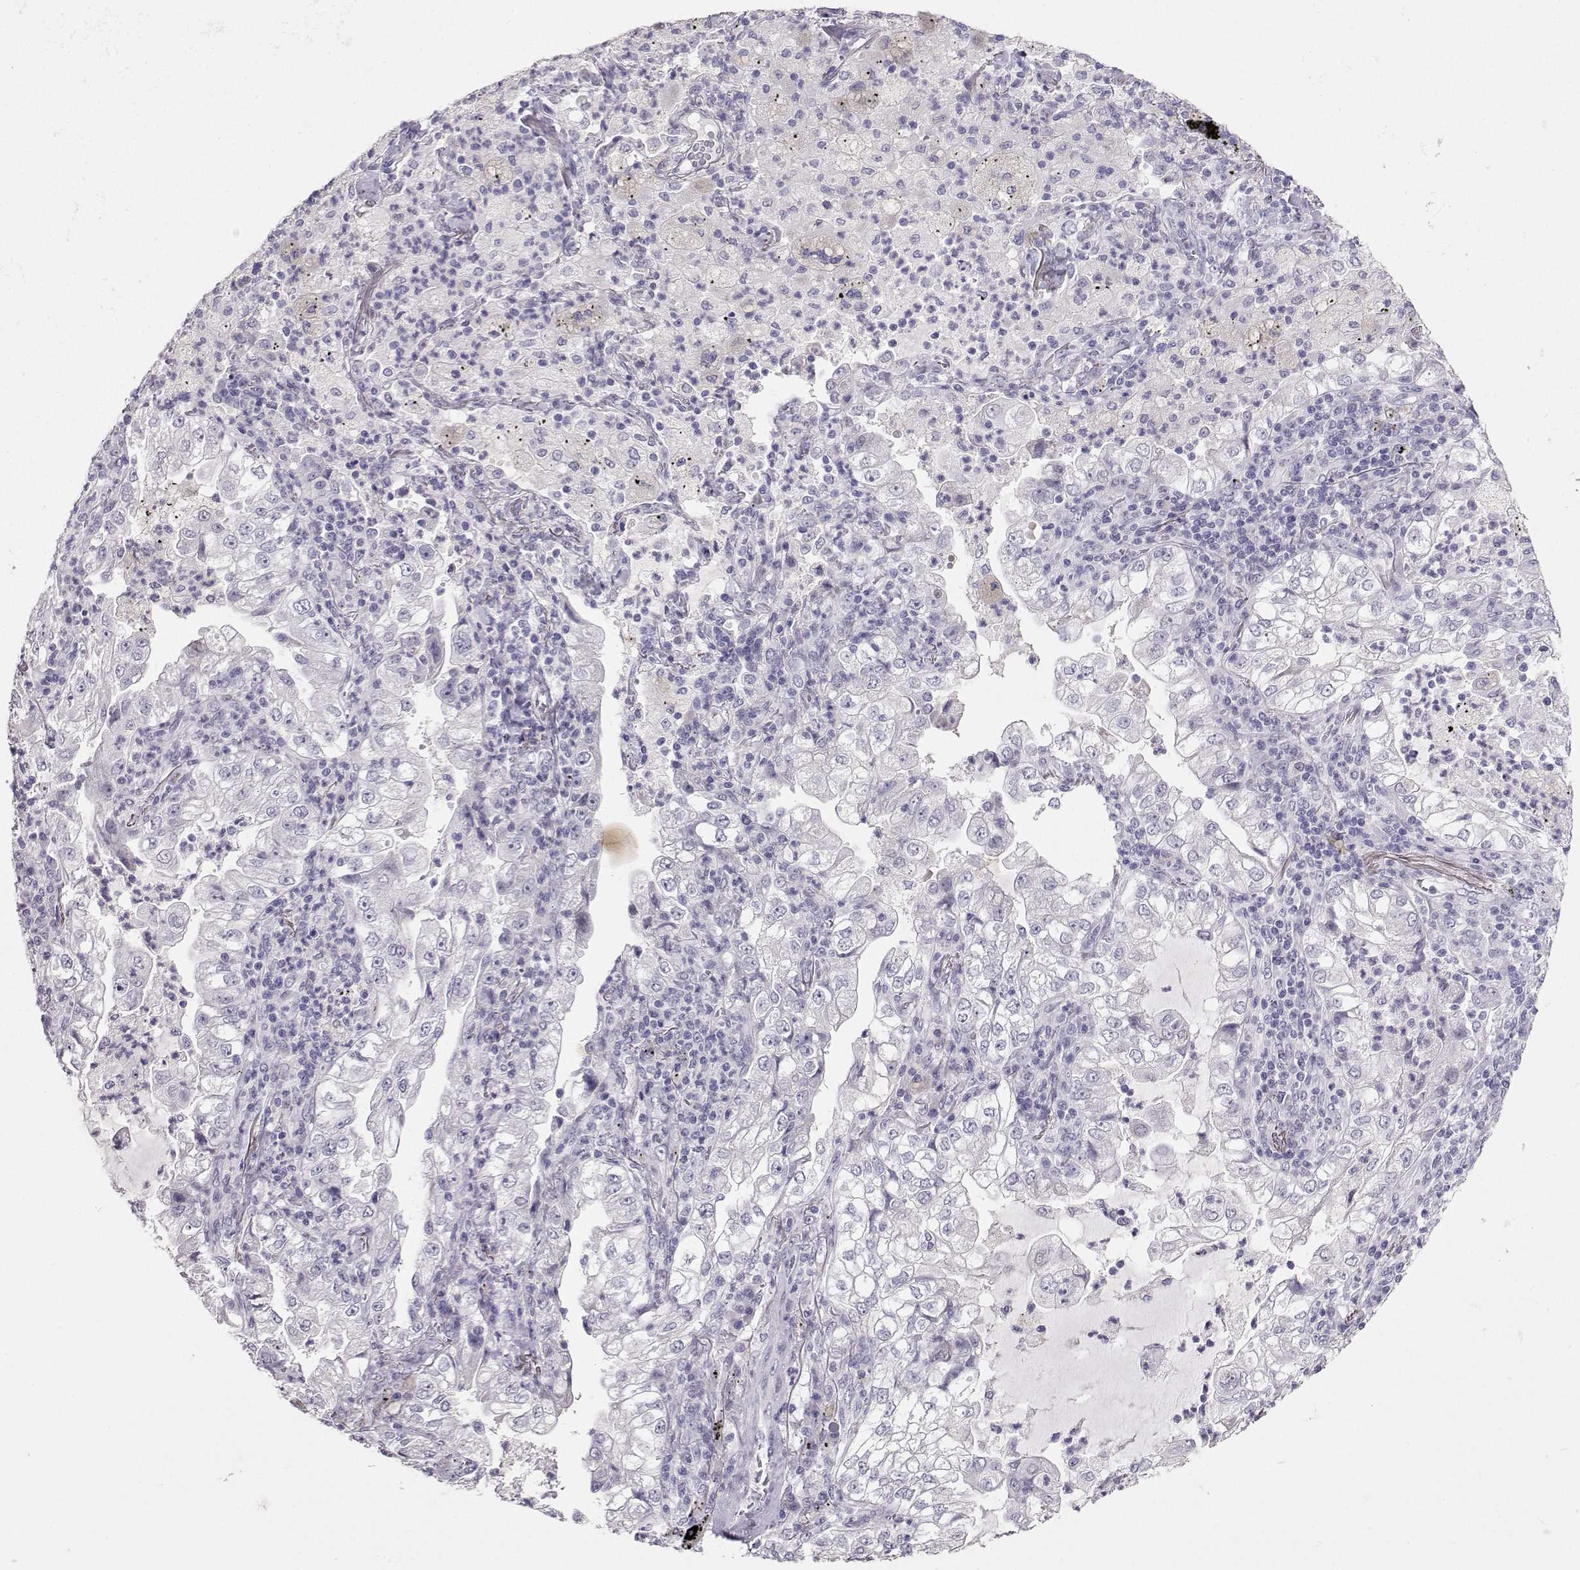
{"staining": {"intensity": "negative", "quantity": "none", "location": "none"}, "tissue": "lung cancer", "cell_type": "Tumor cells", "image_type": "cancer", "snomed": [{"axis": "morphology", "description": "Adenocarcinoma, NOS"}, {"axis": "topography", "description": "Lung"}], "caption": "IHC of lung cancer (adenocarcinoma) reveals no staining in tumor cells.", "gene": "CARTPT", "patient": {"sex": "female", "age": 73}}